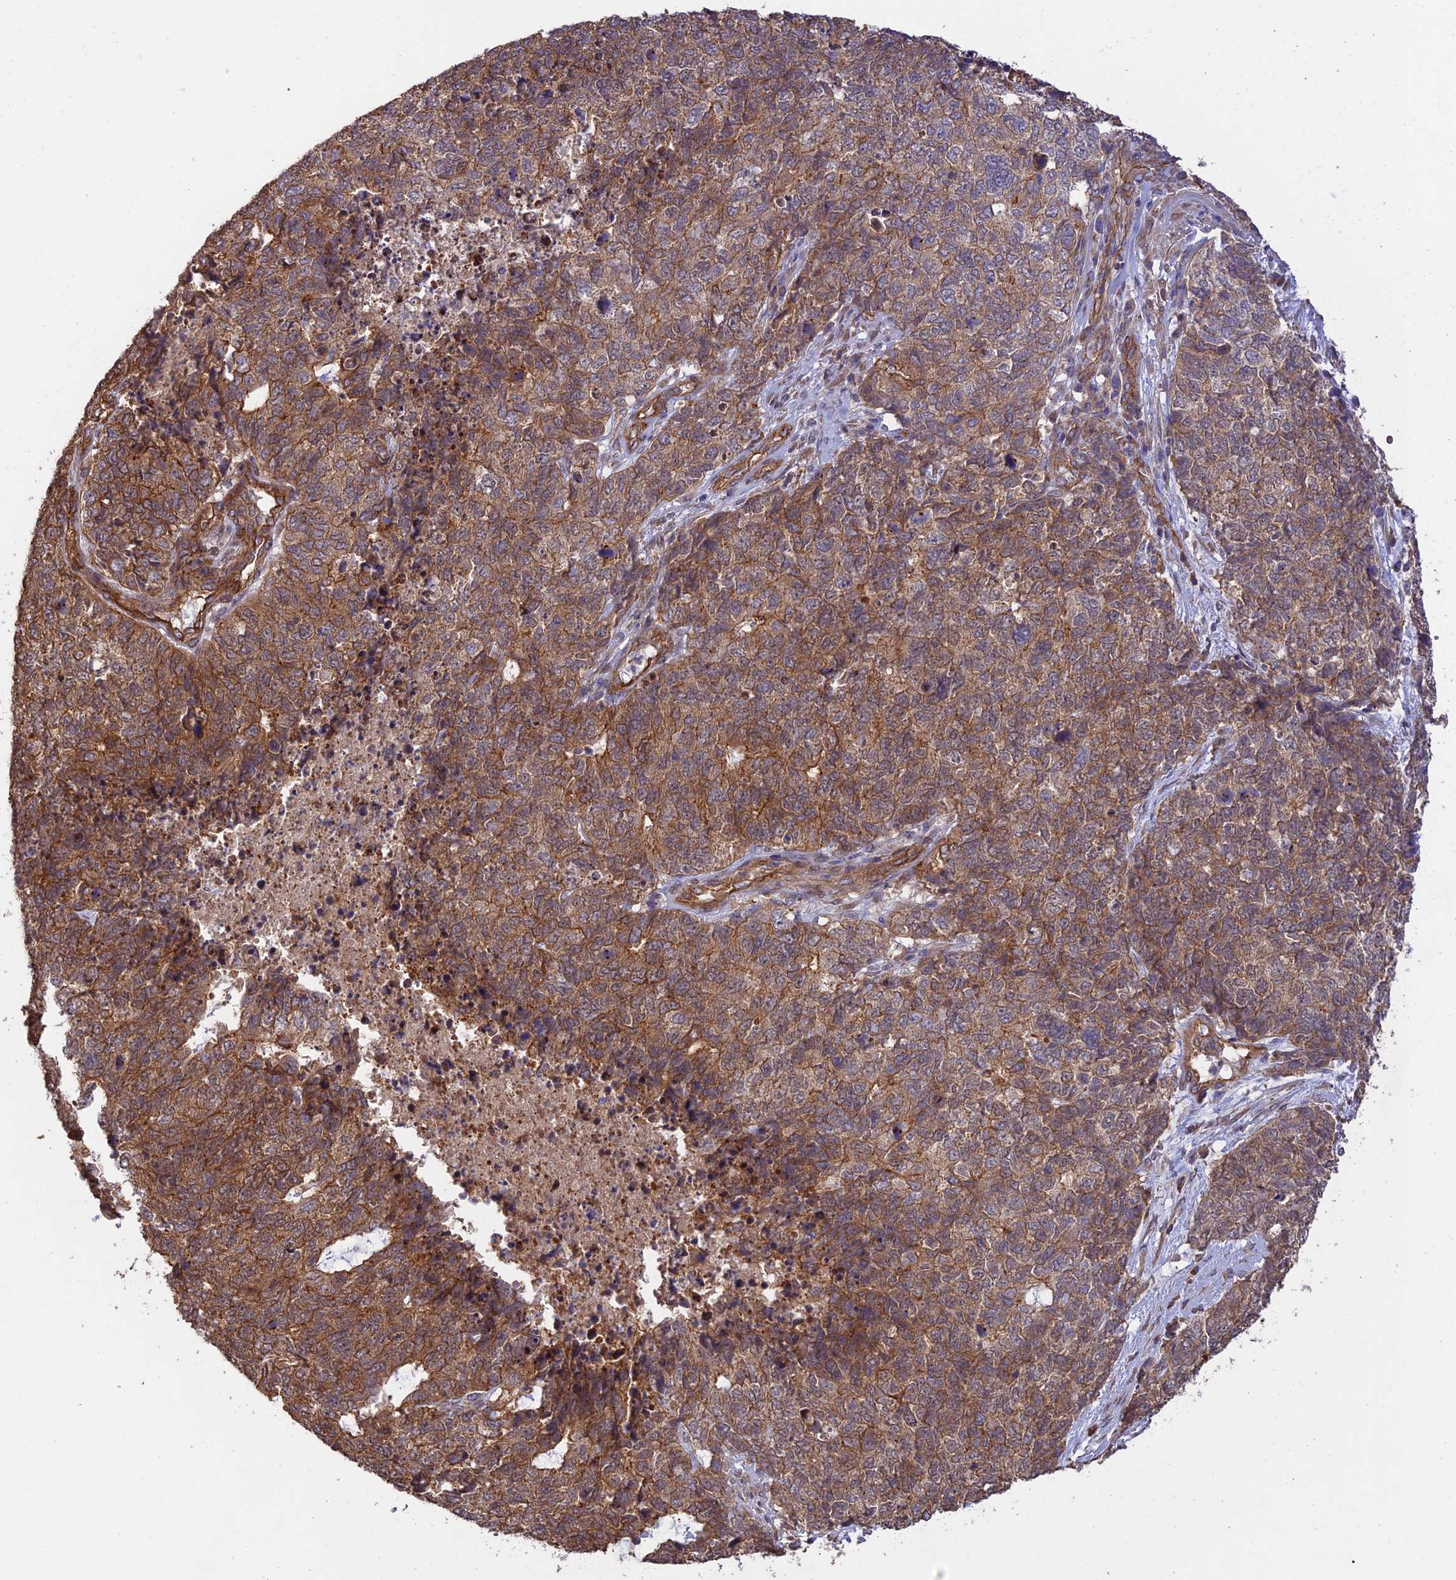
{"staining": {"intensity": "moderate", "quantity": ">75%", "location": "cytoplasmic/membranous"}, "tissue": "cervical cancer", "cell_type": "Tumor cells", "image_type": "cancer", "snomed": [{"axis": "morphology", "description": "Squamous cell carcinoma, NOS"}, {"axis": "topography", "description": "Cervix"}], "caption": "There is medium levels of moderate cytoplasmic/membranous staining in tumor cells of cervical squamous cell carcinoma, as demonstrated by immunohistochemical staining (brown color).", "gene": "HOMER2", "patient": {"sex": "female", "age": 63}}